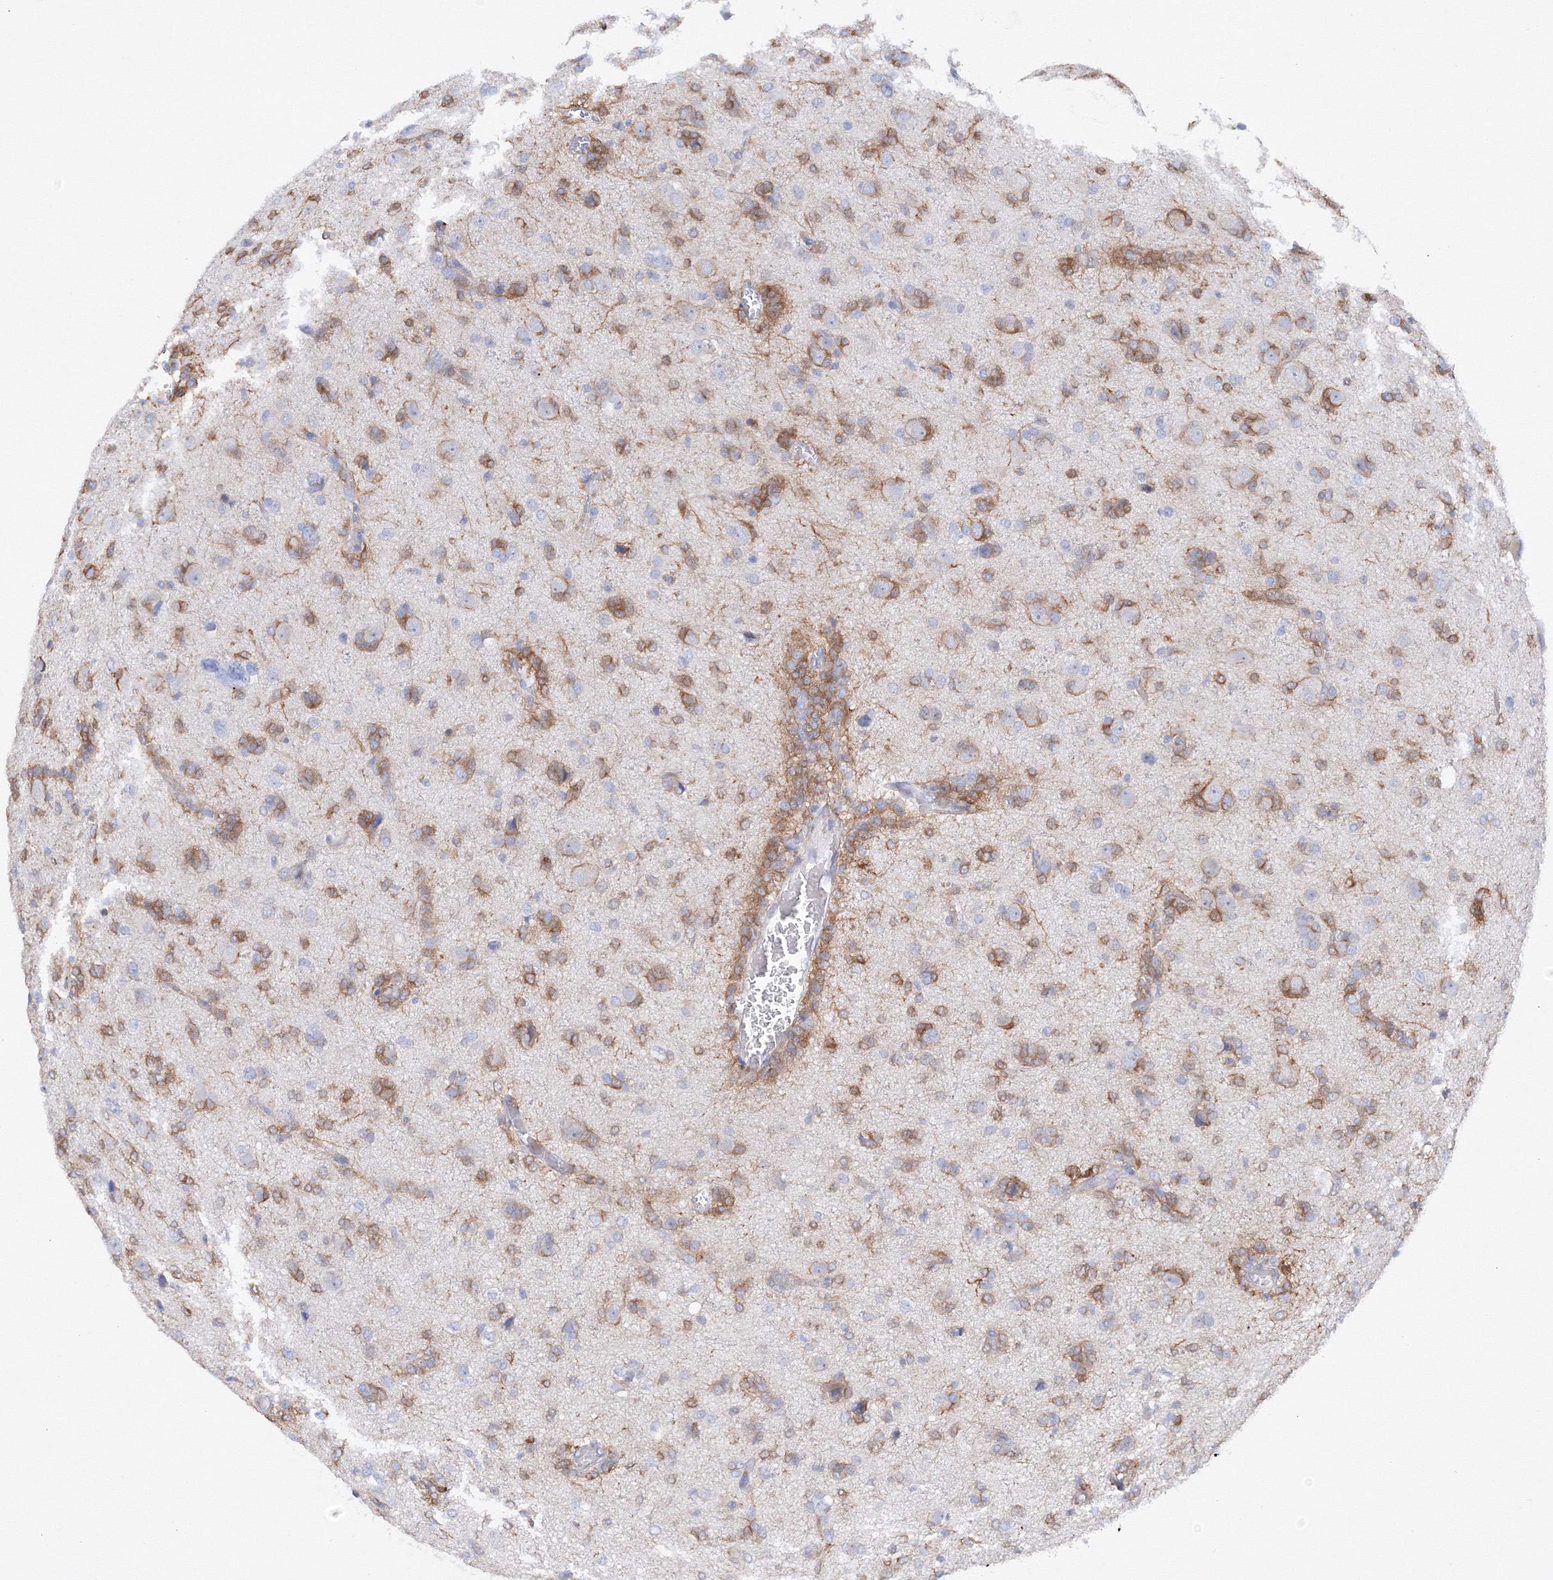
{"staining": {"intensity": "moderate", "quantity": "25%-75%", "location": "cytoplasmic/membranous"}, "tissue": "glioma", "cell_type": "Tumor cells", "image_type": "cancer", "snomed": [{"axis": "morphology", "description": "Glioma, malignant, High grade"}, {"axis": "topography", "description": "Brain"}], "caption": "Moderate cytoplasmic/membranous protein expression is identified in about 25%-75% of tumor cells in glioma.", "gene": "TAMM41", "patient": {"sex": "female", "age": 59}}